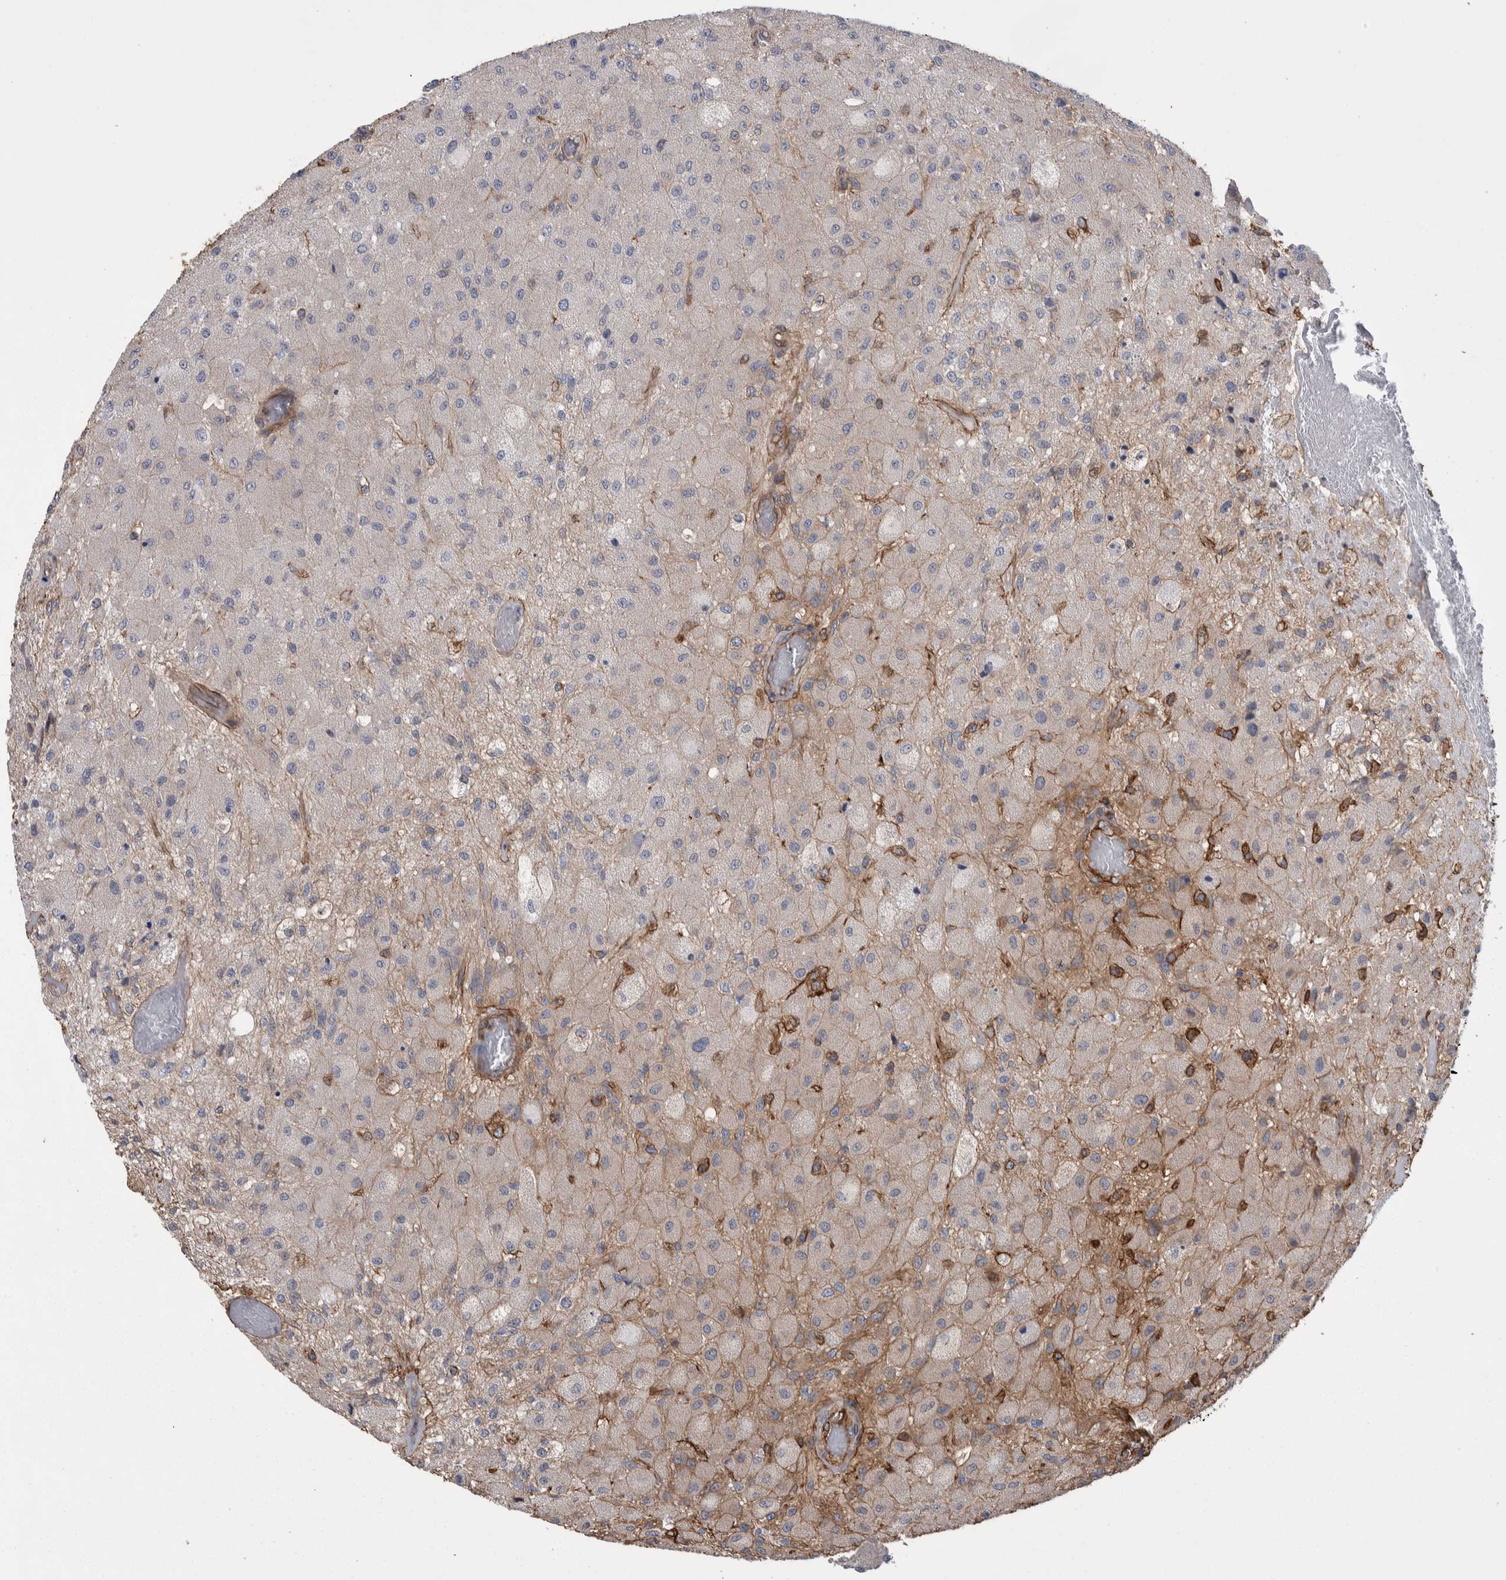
{"staining": {"intensity": "weak", "quantity": "<25%", "location": "cytoplasmic/membranous"}, "tissue": "glioma", "cell_type": "Tumor cells", "image_type": "cancer", "snomed": [{"axis": "morphology", "description": "Normal tissue, NOS"}, {"axis": "morphology", "description": "Glioma, malignant, High grade"}, {"axis": "topography", "description": "Cerebral cortex"}], "caption": "Tumor cells are negative for brown protein staining in malignant glioma (high-grade).", "gene": "KIF12", "patient": {"sex": "male", "age": 77}}